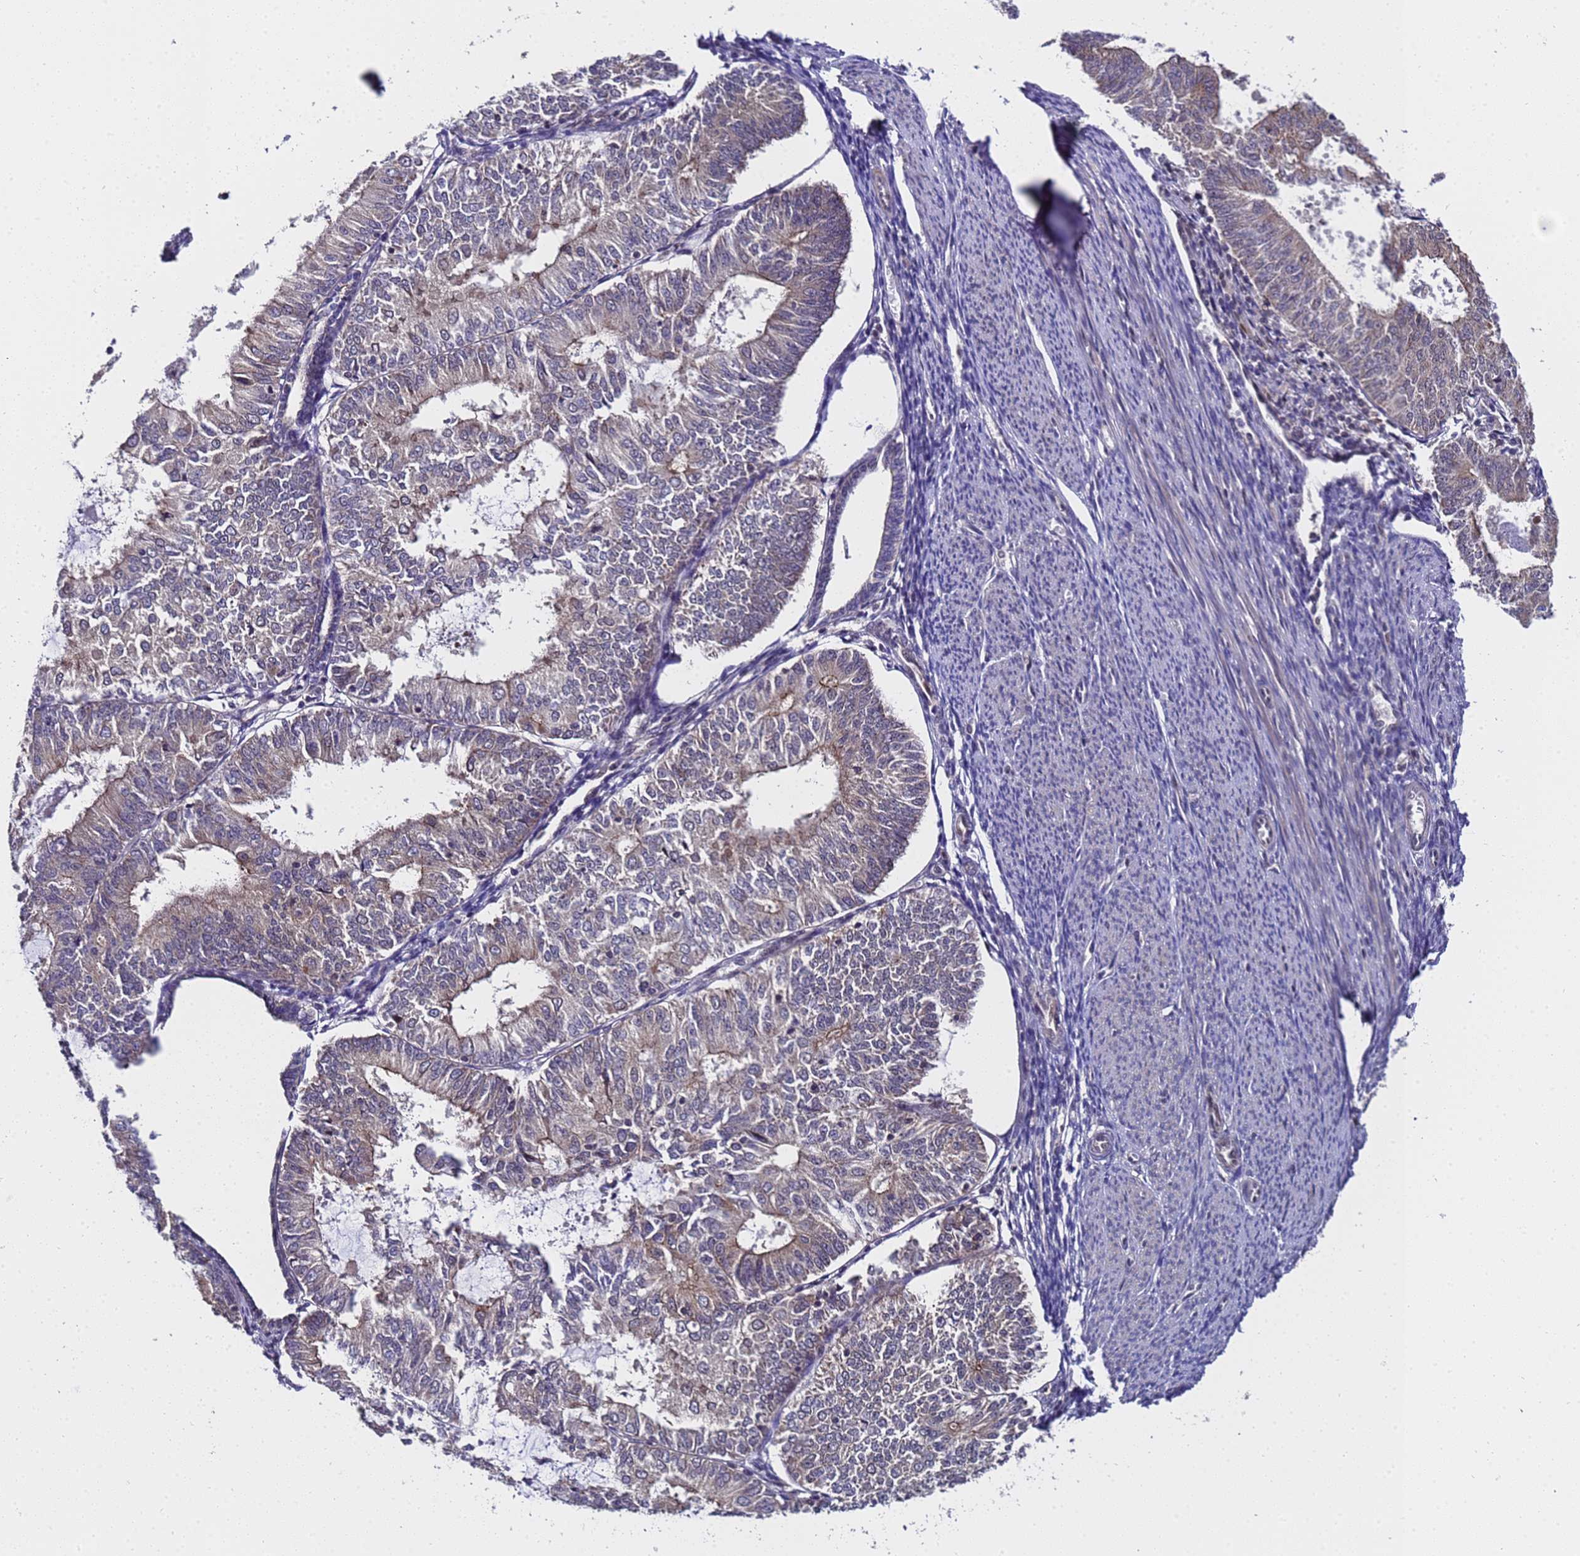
{"staining": {"intensity": "moderate", "quantity": "25%-75%", "location": "cytoplasmic/membranous"}, "tissue": "endometrial cancer", "cell_type": "Tumor cells", "image_type": "cancer", "snomed": [{"axis": "morphology", "description": "Adenocarcinoma, NOS"}, {"axis": "topography", "description": "Endometrium"}], "caption": "Immunohistochemistry of human endometrial cancer (adenocarcinoma) demonstrates medium levels of moderate cytoplasmic/membranous expression in approximately 25%-75% of tumor cells.", "gene": "ANAPC13", "patient": {"sex": "female", "age": 57}}